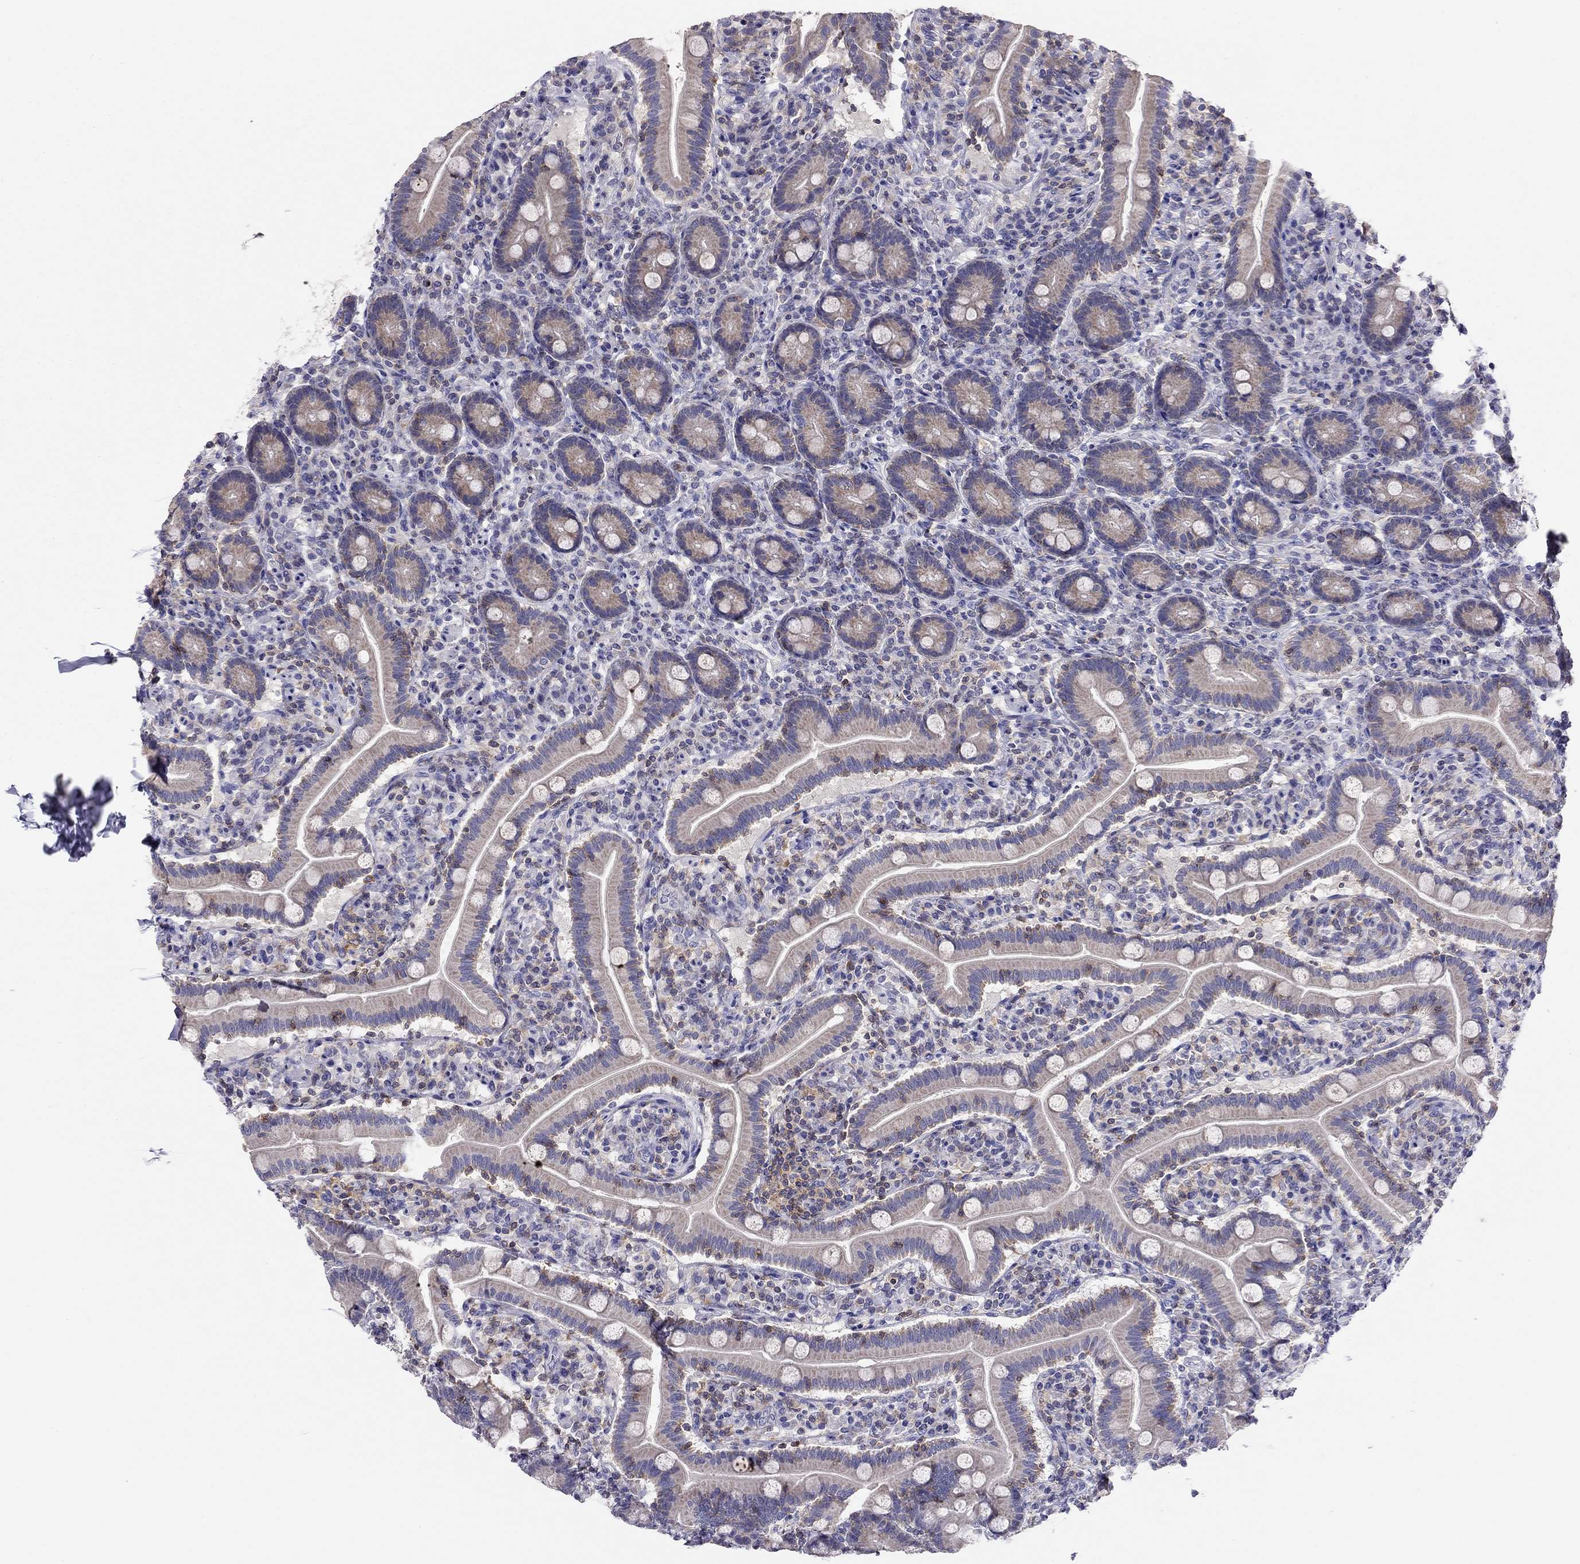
{"staining": {"intensity": "negative", "quantity": "none", "location": "none"}, "tissue": "small intestine", "cell_type": "Glandular cells", "image_type": "normal", "snomed": [{"axis": "morphology", "description": "Normal tissue, NOS"}, {"axis": "topography", "description": "Small intestine"}], "caption": "DAB immunohistochemical staining of unremarkable small intestine displays no significant expression in glandular cells.", "gene": "CITED1", "patient": {"sex": "male", "age": 66}}